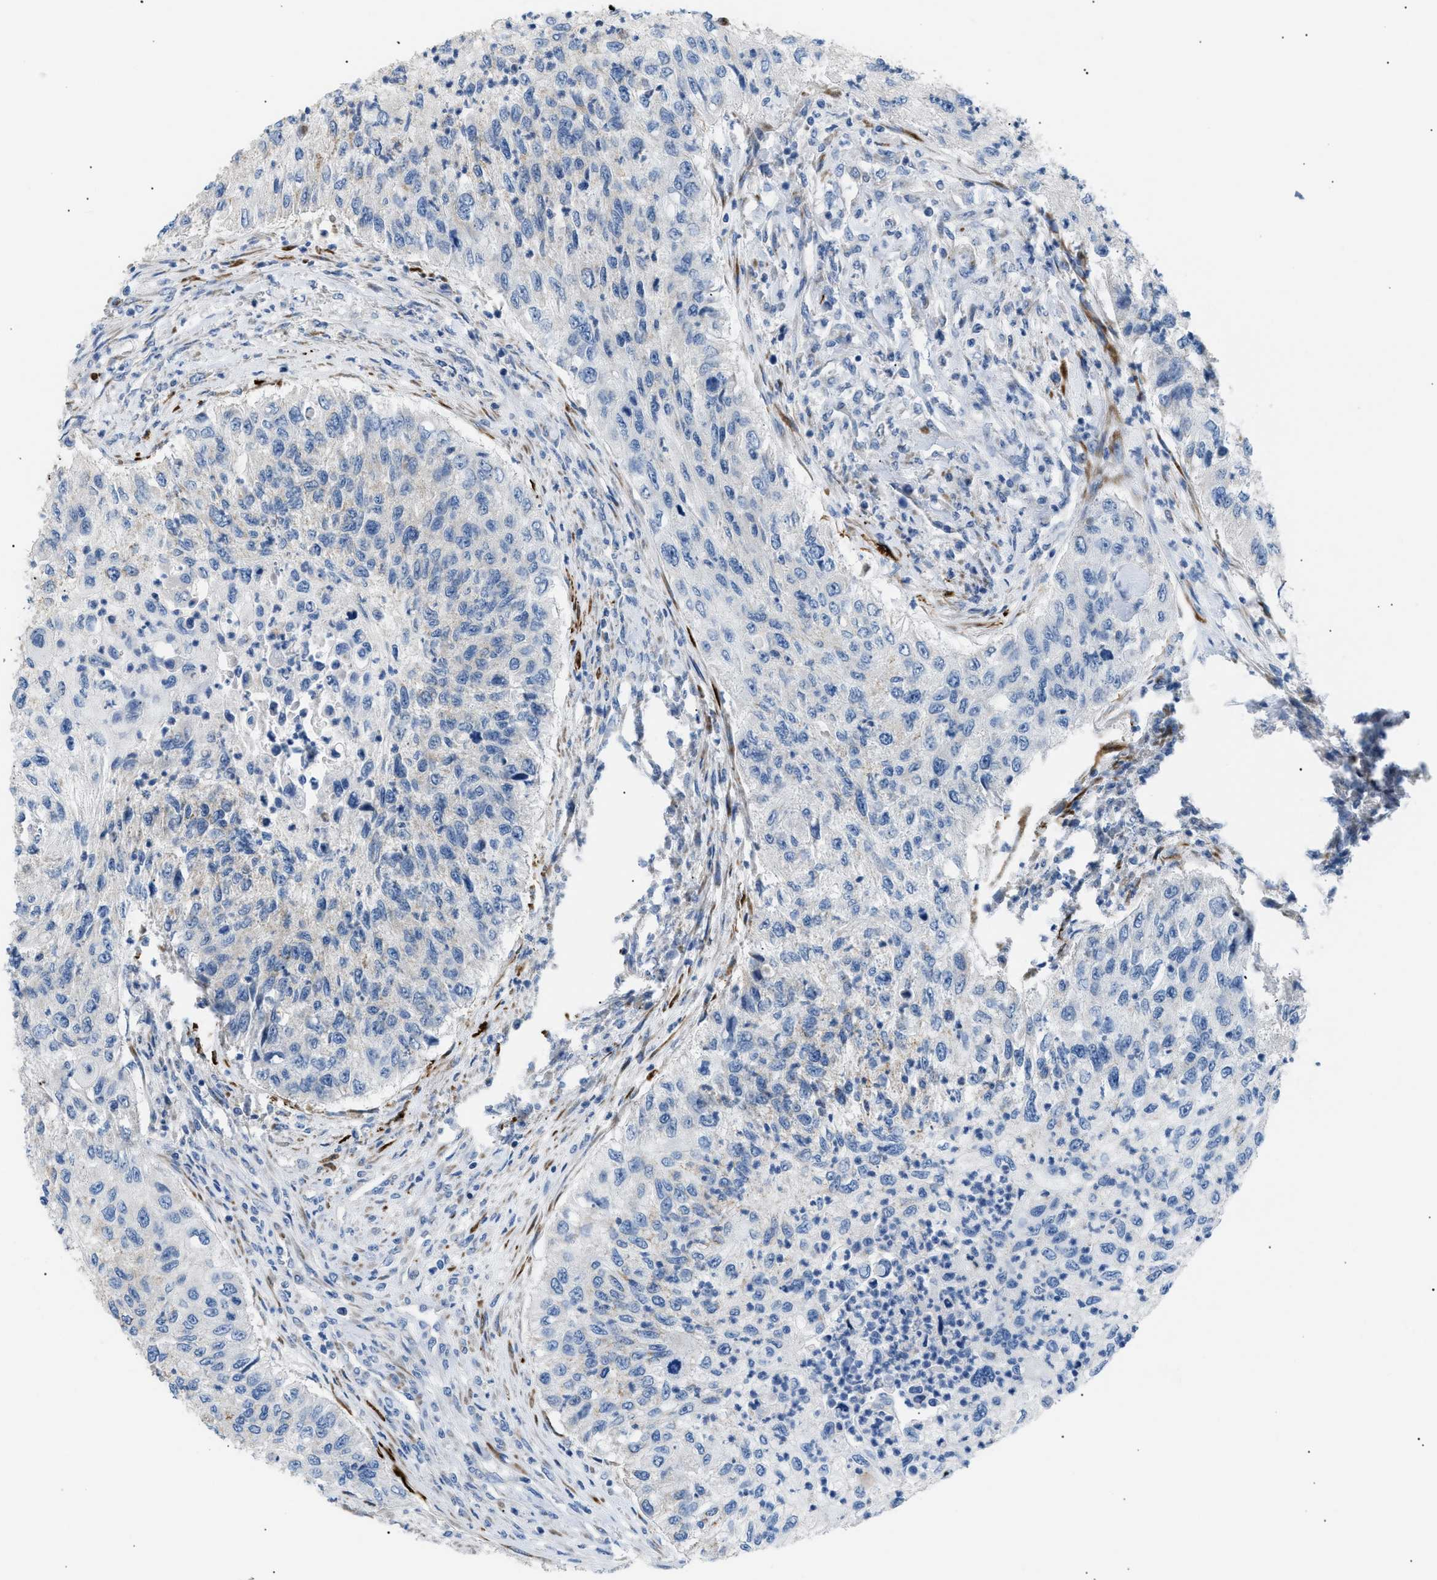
{"staining": {"intensity": "negative", "quantity": "none", "location": "none"}, "tissue": "urothelial cancer", "cell_type": "Tumor cells", "image_type": "cancer", "snomed": [{"axis": "morphology", "description": "Urothelial carcinoma, High grade"}, {"axis": "topography", "description": "Urinary bladder"}], "caption": "Histopathology image shows no protein staining in tumor cells of urothelial carcinoma (high-grade) tissue.", "gene": "ICA1", "patient": {"sex": "female", "age": 60}}